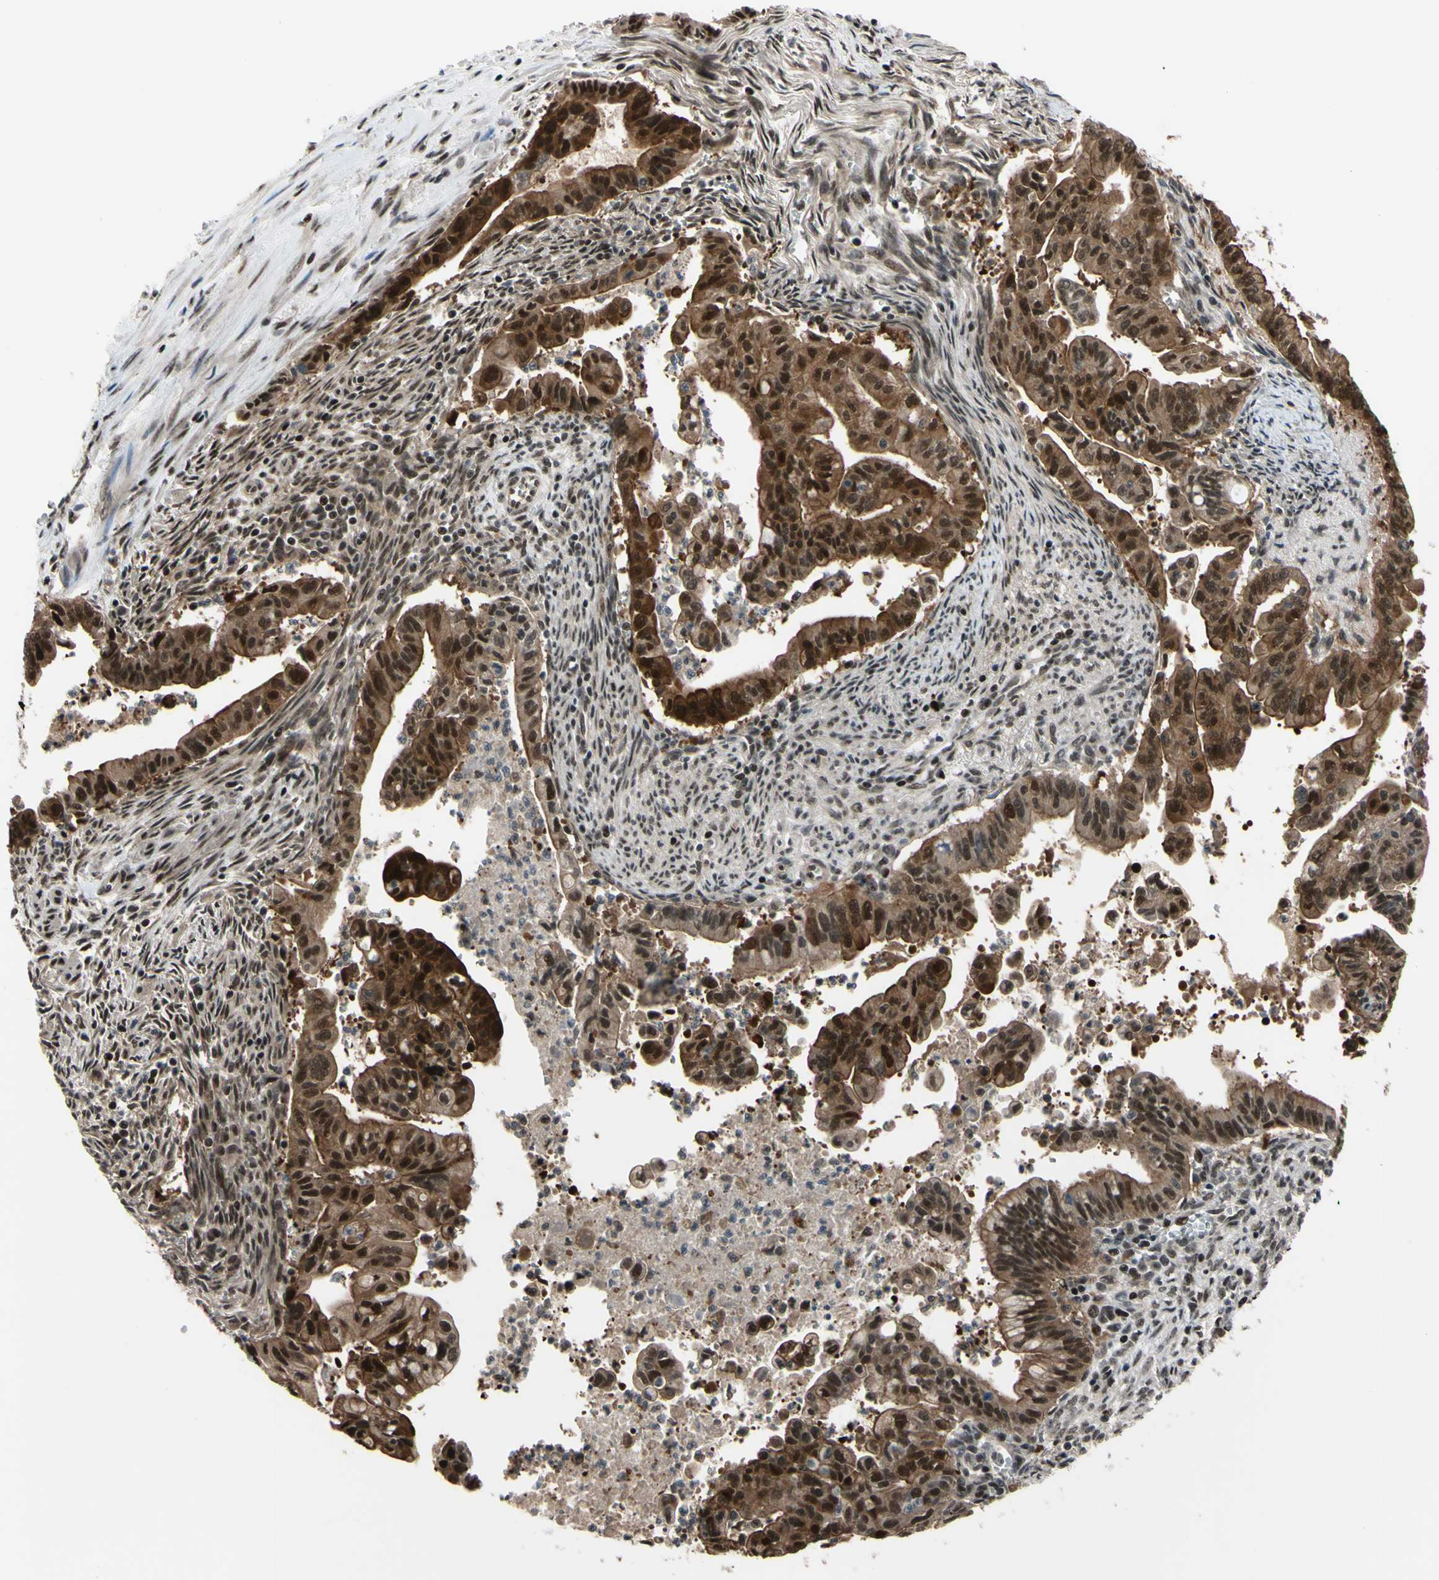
{"staining": {"intensity": "strong", "quantity": ">75%", "location": "cytoplasmic/membranous,nuclear"}, "tissue": "pancreatic cancer", "cell_type": "Tumor cells", "image_type": "cancer", "snomed": [{"axis": "morphology", "description": "Adenocarcinoma, NOS"}, {"axis": "topography", "description": "Pancreas"}], "caption": "Pancreatic cancer (adenocarcinoma) was stained to show a protein in brown. There is high levels of strong cytoplasmic/membranous and nuclear staining in approximately >75% of tumor cells.", "gene": "THAP12", "patient": {"sex": "male", "age": 70}}